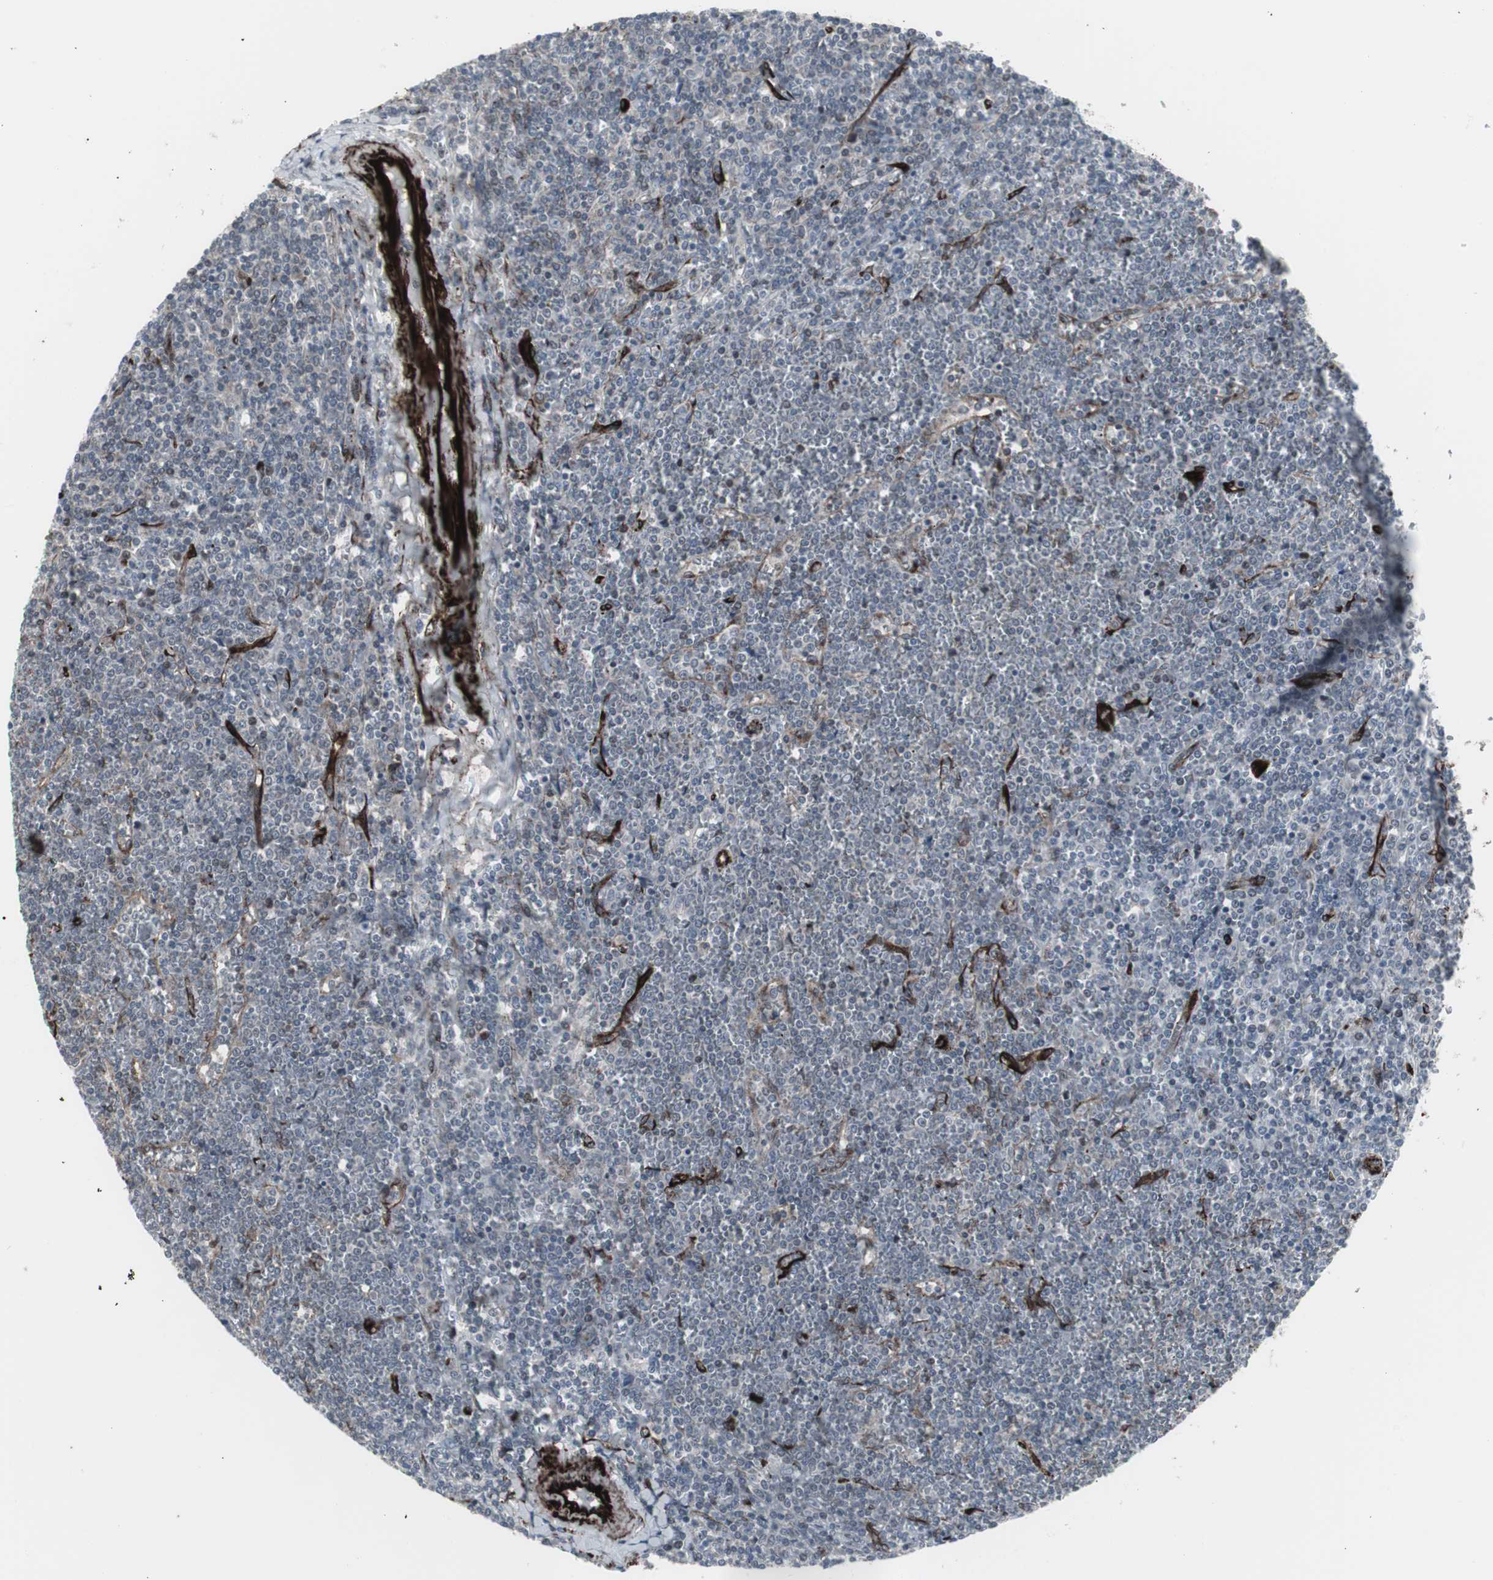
{"staining": {"intensity": "negative", "quantity": "none", "location": "none"}, "tissue": "lymphoma", "cell_type": "Tumor cells", "image_type": "cancer", "snomed": [{"axis": "morphology", "description": "Malignant lymphoma, non-Hodgkin's type, Low grade"}, {"axis": "topography", "description": "Spleen"}], "caption": "Tumor cells show no significant protein staining in malignant lymphoma, non-Hodgkin's type (low-grade). (DAB IHC visualized using brightfield microscopy, high magnification).", "gene": "PDGFA", "patient": {"sex": "female", "age": 19}}